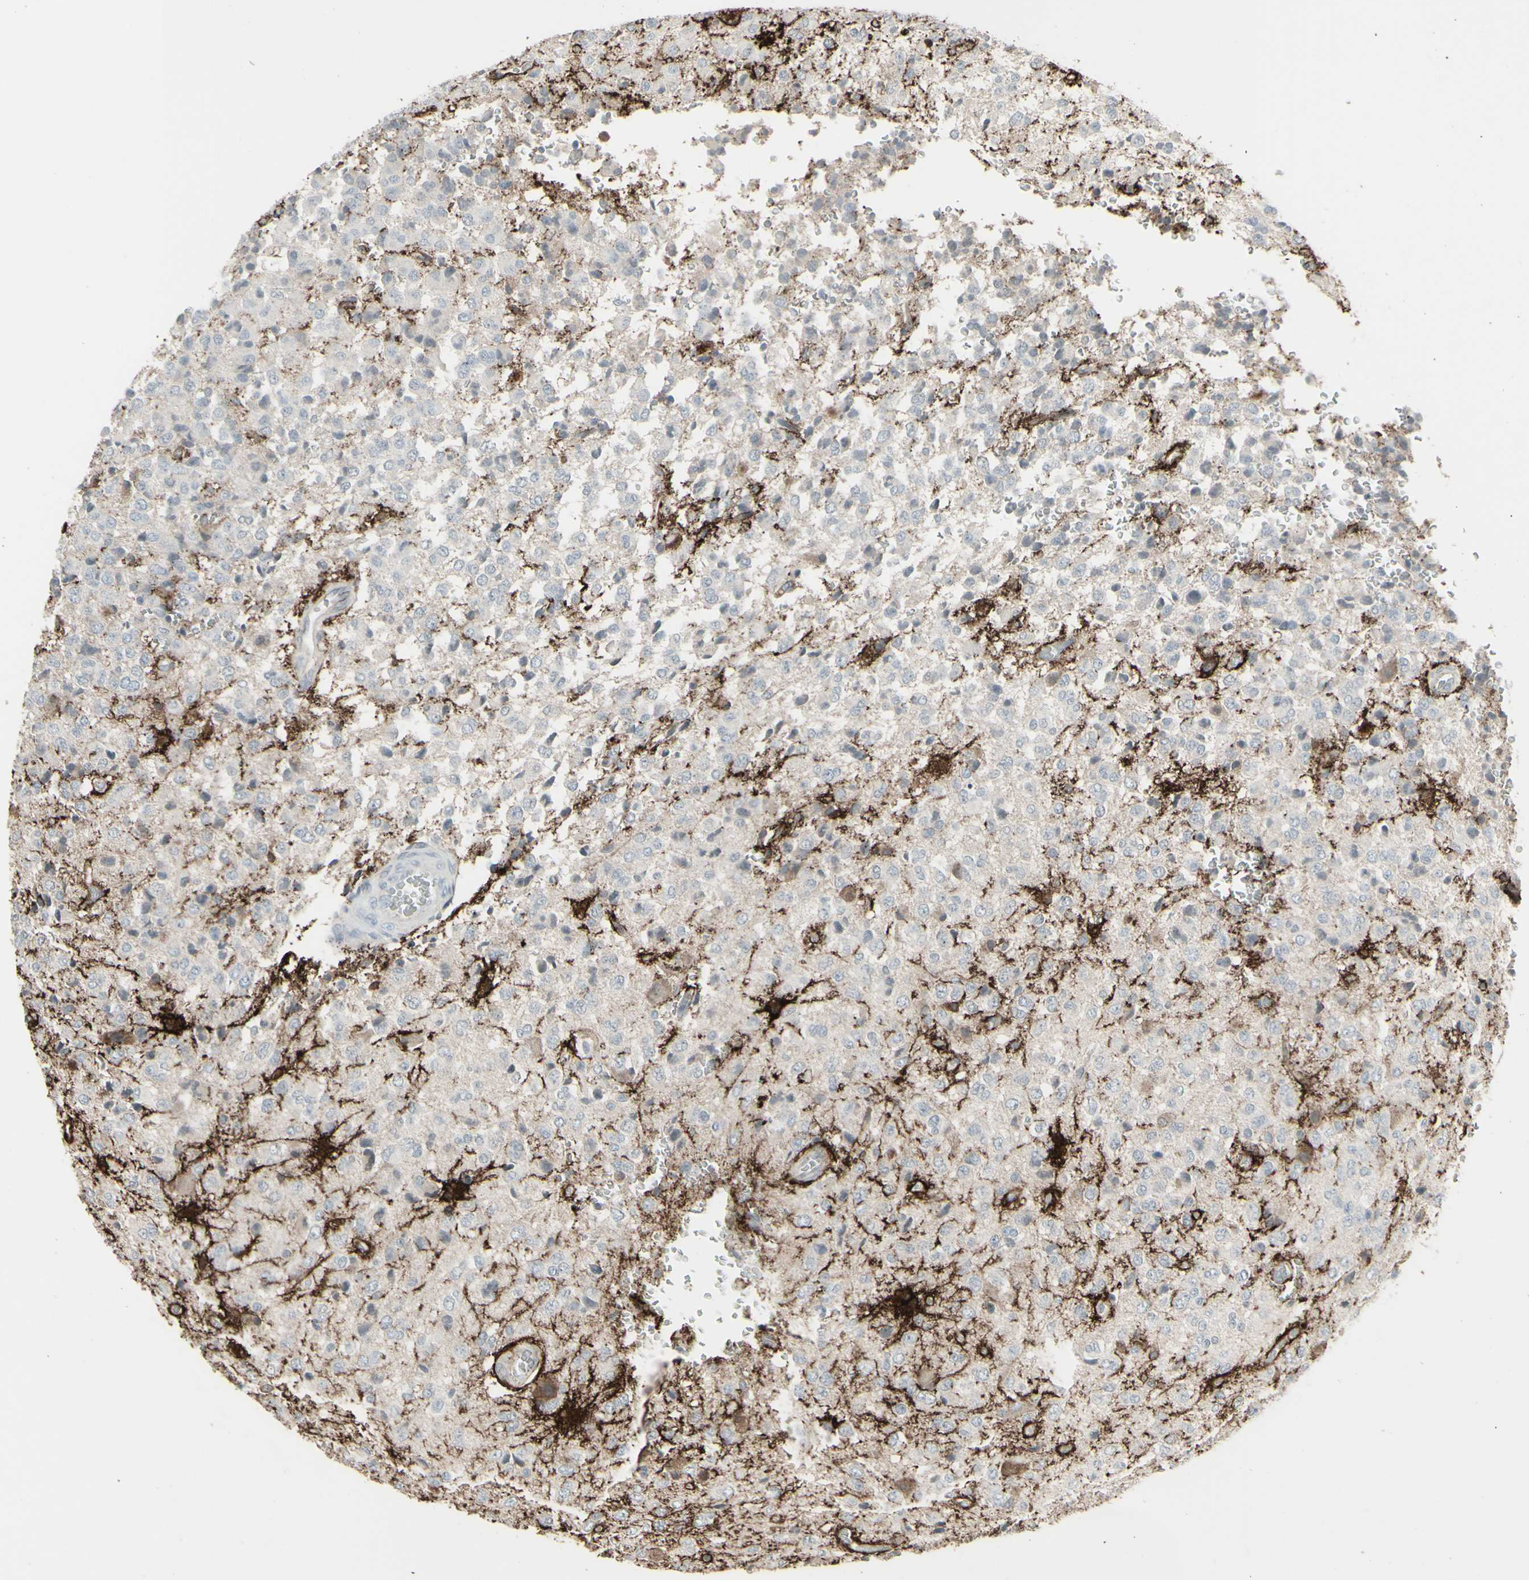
{"staining": {"intensity": "strong", "quantity": "<25%", "location": "cytoplasmic/membranous"}, "tissue": "glioma", "cell_type": "Tumor cells", "image_type": "cancer", "snomed": [{"axis": "morphology", "description": "Glioma, malignant, High grade"}, {"axis": "topography", "description": "pancreas cauda"}], "caption": "A photomicrograph showing strong cytoplasmic/membranous staining in approximately <25% of tumor cells in malignant glioma (high-grade), as visualized by brown immunohistochemical staining.", "gene": "GJA1", "patient": {"sex": "male", "age": 60}}